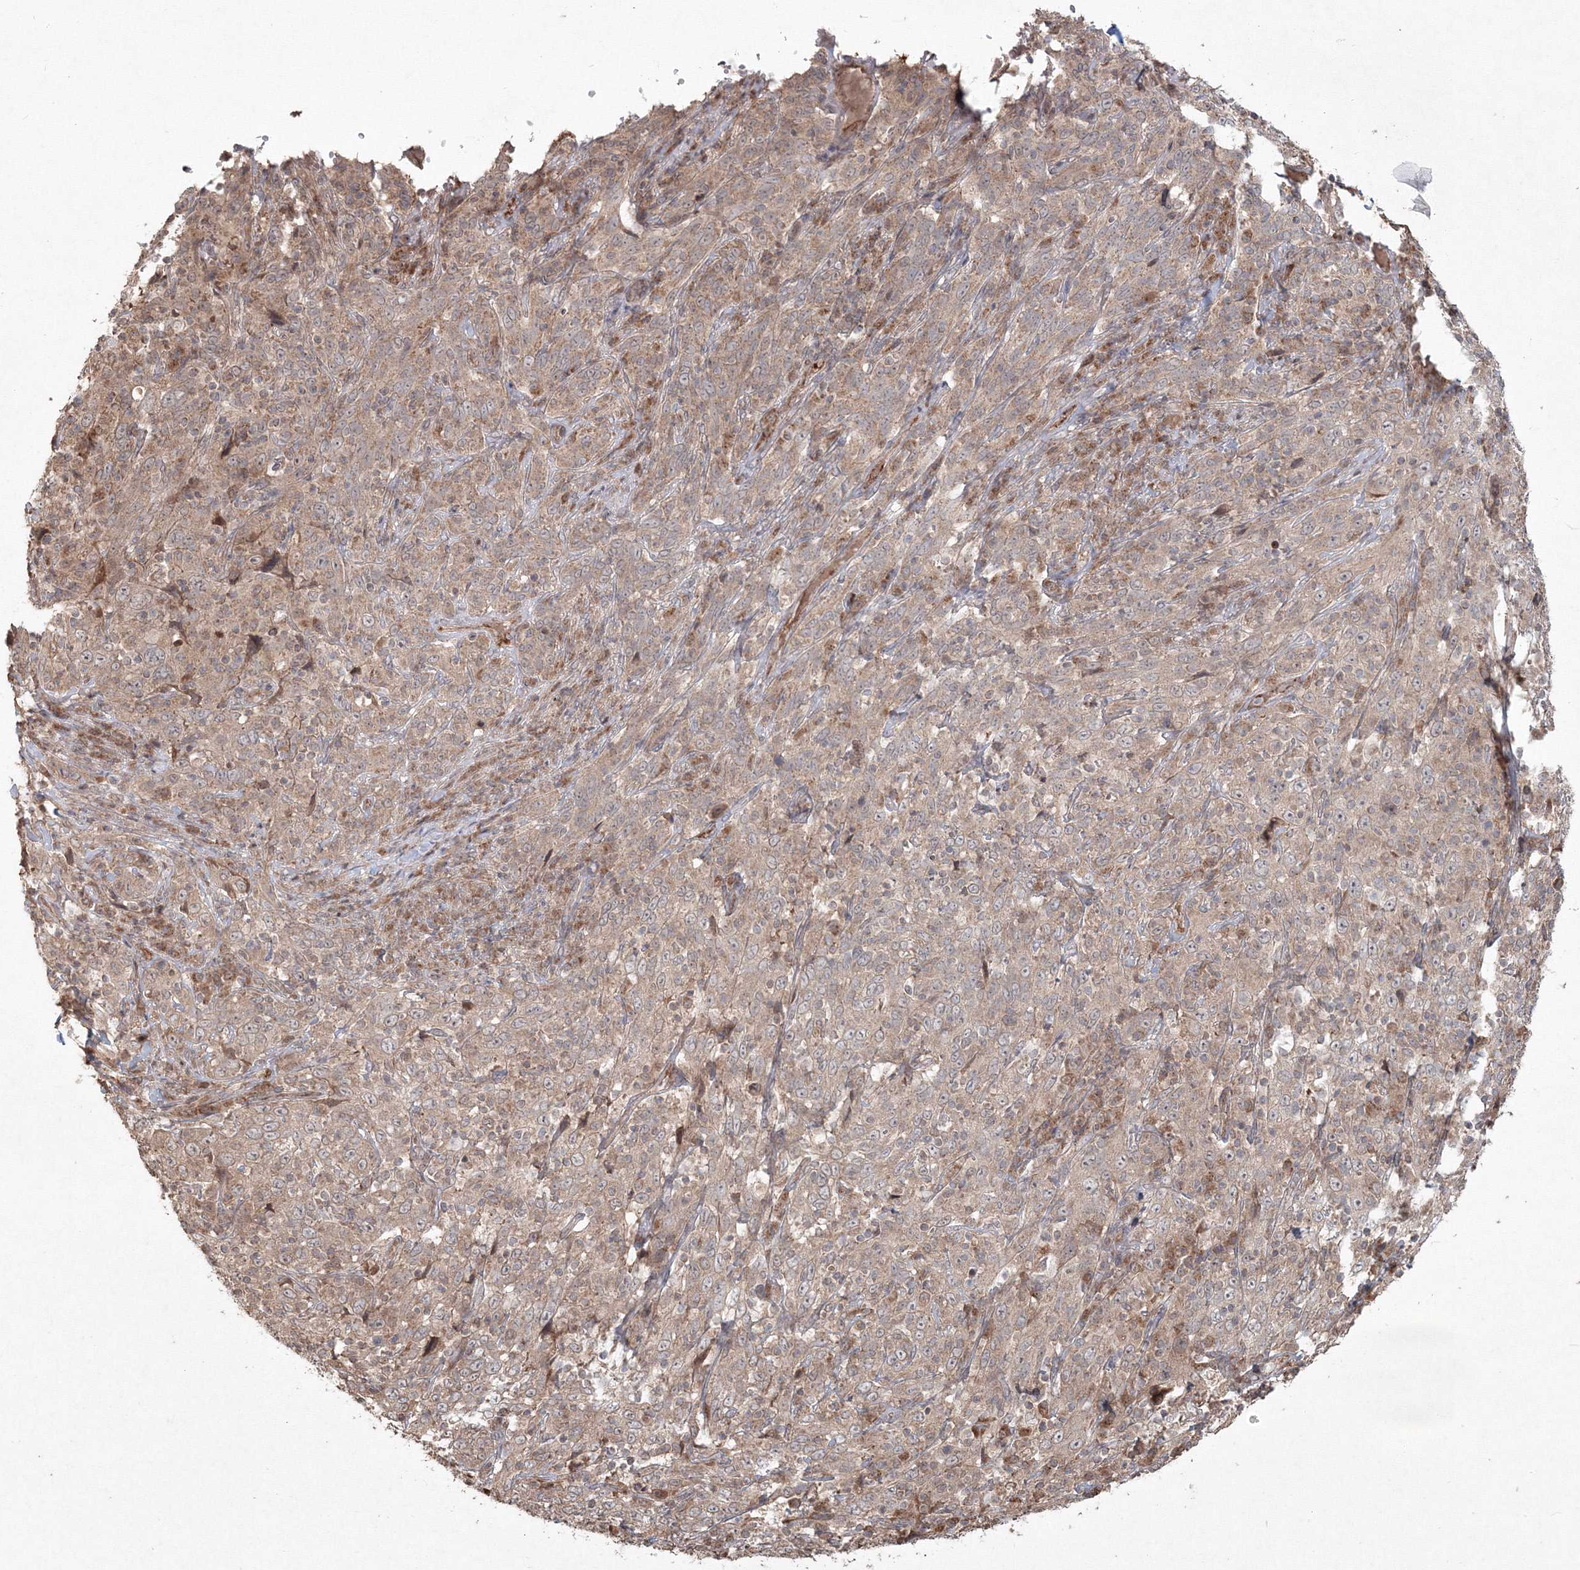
{"staining": {"intensity": "weak", "quantity": ">75%", "location": "cytoplasmic/membranous"}, "tissue": "cervical cancer", "cell_type": "Tumor cells", "image_type": "cancer", "snomed": [{"axis": "morphology", "description": "Squamous cell carcinoma, NOS"}, {"axis": "topography", "description": "Cervix"}], "caption": "Tumor cells reveal low levels of weak cytoplasmic/membranous positivity in approximately >75% of cells in cervical squamous cell carcinoma. The staining was performed using DAB, with brown indicating positive protein expression. Nuclei are stained blue with hematoxylin.", "gene": "ANAPC16", "patient": {"sex": "female", "age": 46}}